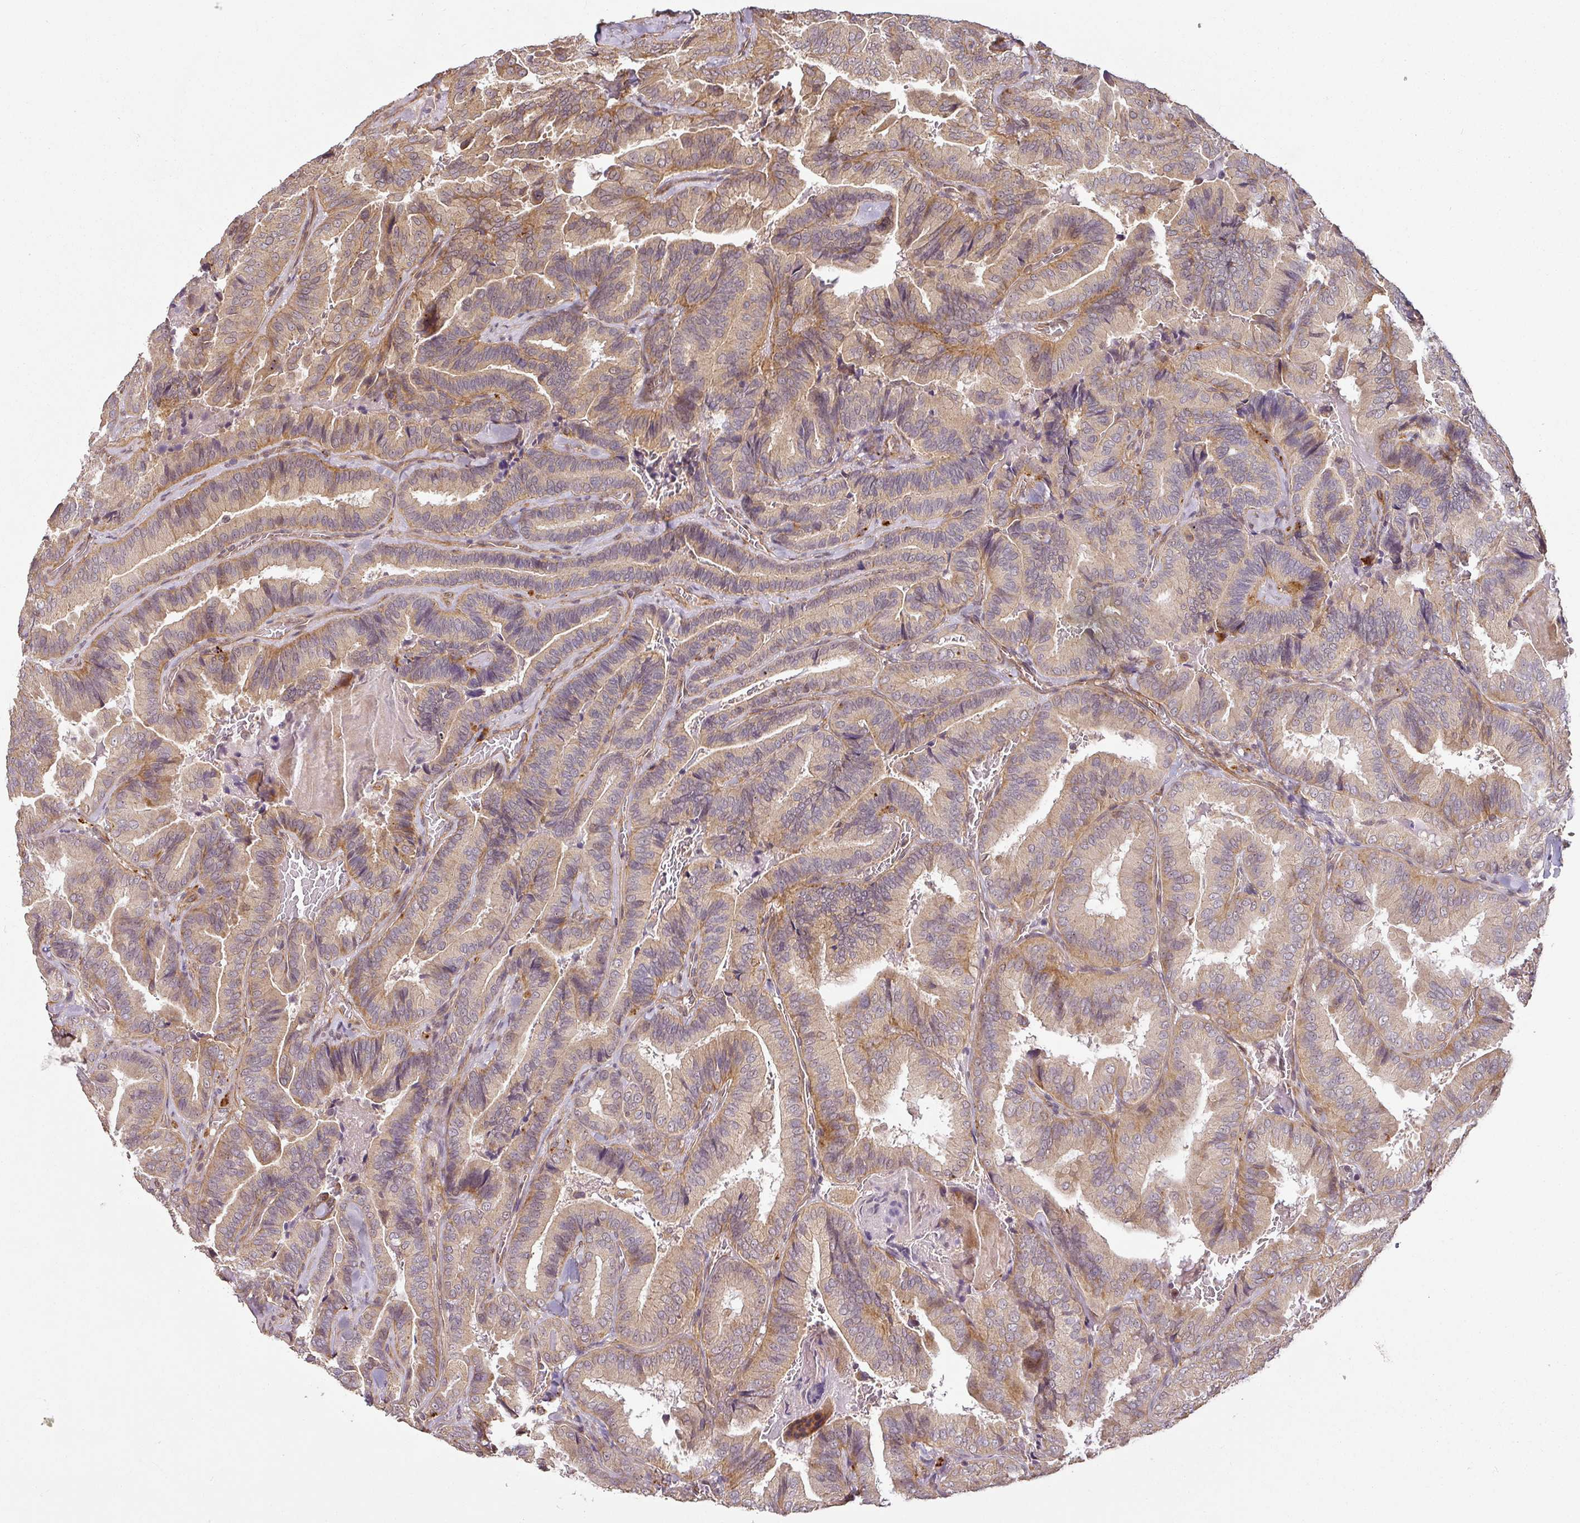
{"staining": {"intensity": "moderate", "quantity": "25%-75%", "location": "cytoplasmic/membranous"}, "tissue": "thyroid cancer", "cell_type": "Tumor cells", "image_type": "cancer", "snomed": [{"axis": "morphology", "description": "Papillary adenocarcinoma, NOS"}, {"axis": "topography", "description": "Thyroid gland"}], "caption": "High-power microscopy captured an immunohistochemistry (IHC) photomicrograph of thyroid cancer, revealing moderate cytoplasmic/membranous expression in approximately 25%-75% of tumor cells.", "gene": "DIMT1", "patient": {"sex": "male", "age": 61}}